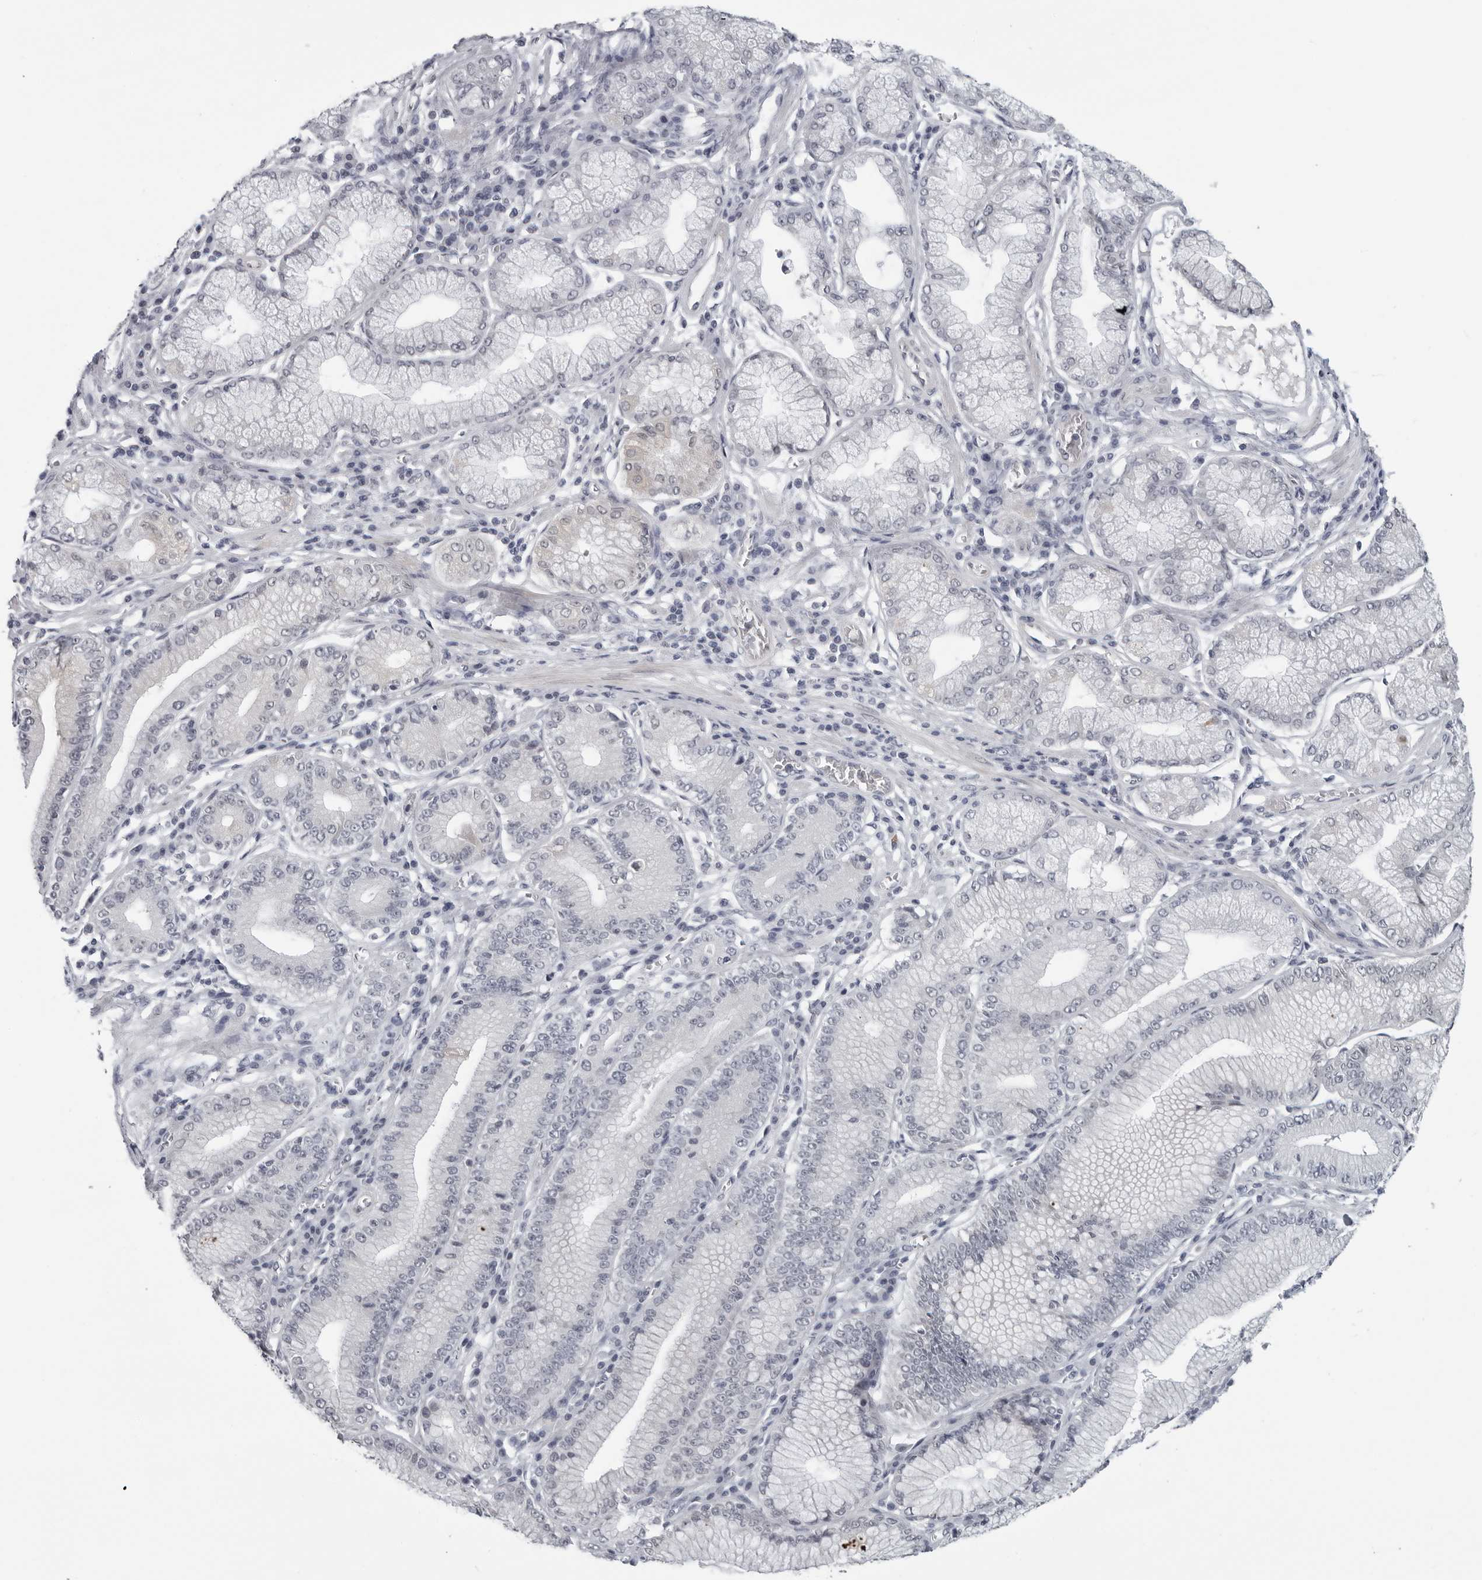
{"staining": {"intensity": "negative", "quantity": "none", "location": "none"}, "tissue": "stomach cancer", "cell_type": "Tumor cells", "image_type": "cancer", "snomed": [{"axis": "morphology", "description": "Adenocarcinoma, NOS"}, {"axis": "topography", "description": "Stomach"}], "caption": "Tumor cells show no significant protein positivity in stomach cancer (adenocarcinoma). The staining is performed using DAB brown chromogen with nuclei counter-stained in using hematoxylin.", "gene": "OPLAH", "patient": {"sex": "male", "age": 59}}